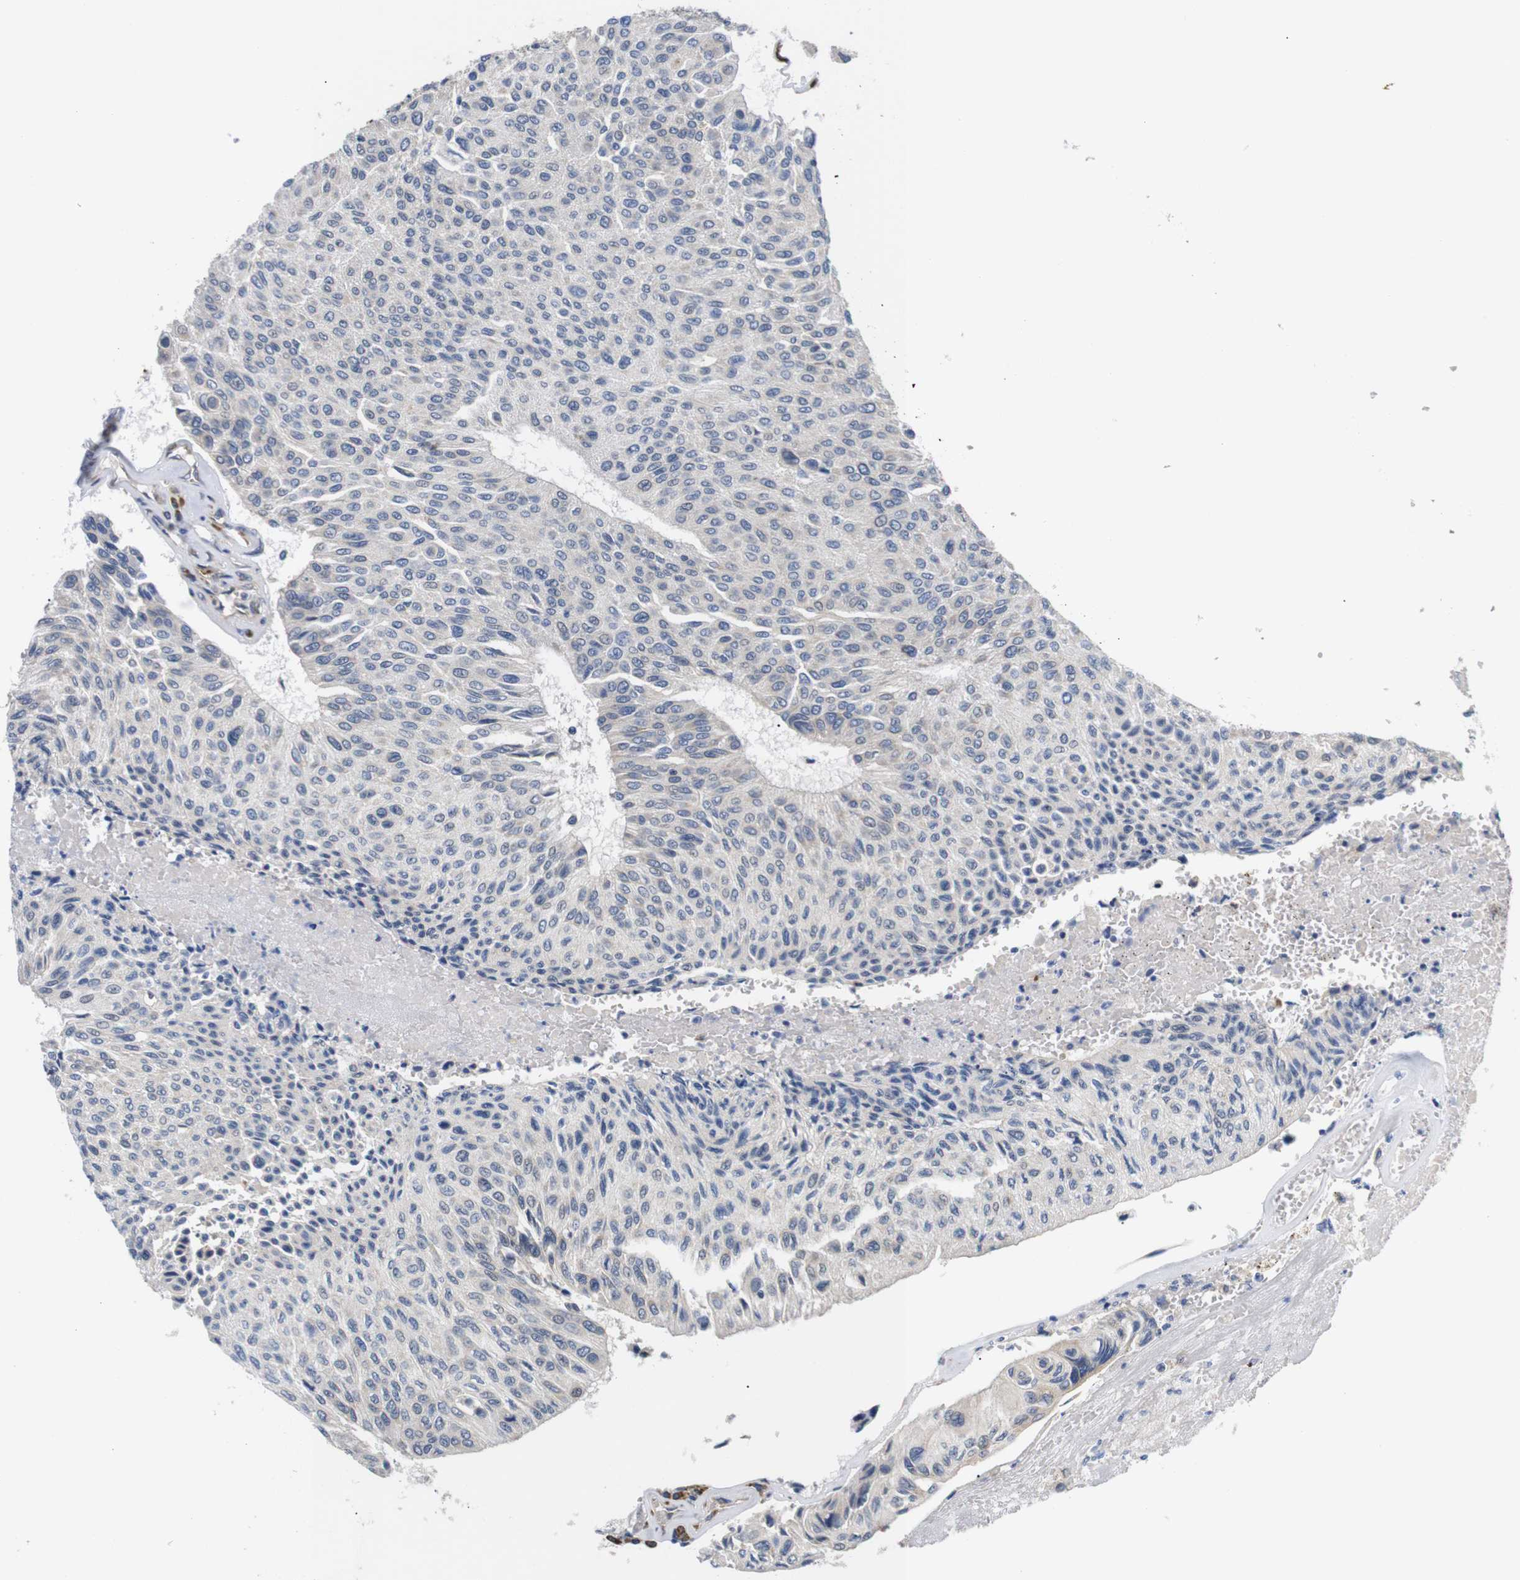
{"staining": {"intensity": "moderate", "quantity": "25%-75%", "location": "cytoplasmic/membranous"}, "tissue": "urothelial cancer", "cell_type": "Tumor cells", "image_type": "cancer", "snomed": [{"axis": "morphology", "description": "Urothelial carcinoma, High grade"}, {"axis": "topography", "description": "Urinary bladder"}], "caption": "DAB (3,3'-diaminobenzidine) immunohistochemical staining of high-grade urothelial carcinoma displays moderate cytoplasmic/membranous protein expression in approximately 25%-75% of tumor cells. The protein of interest is shown in brown color, while the nuclei are stained blue.", "gene": "KANK4", "patient": {"sex": "male", "age": 66}}